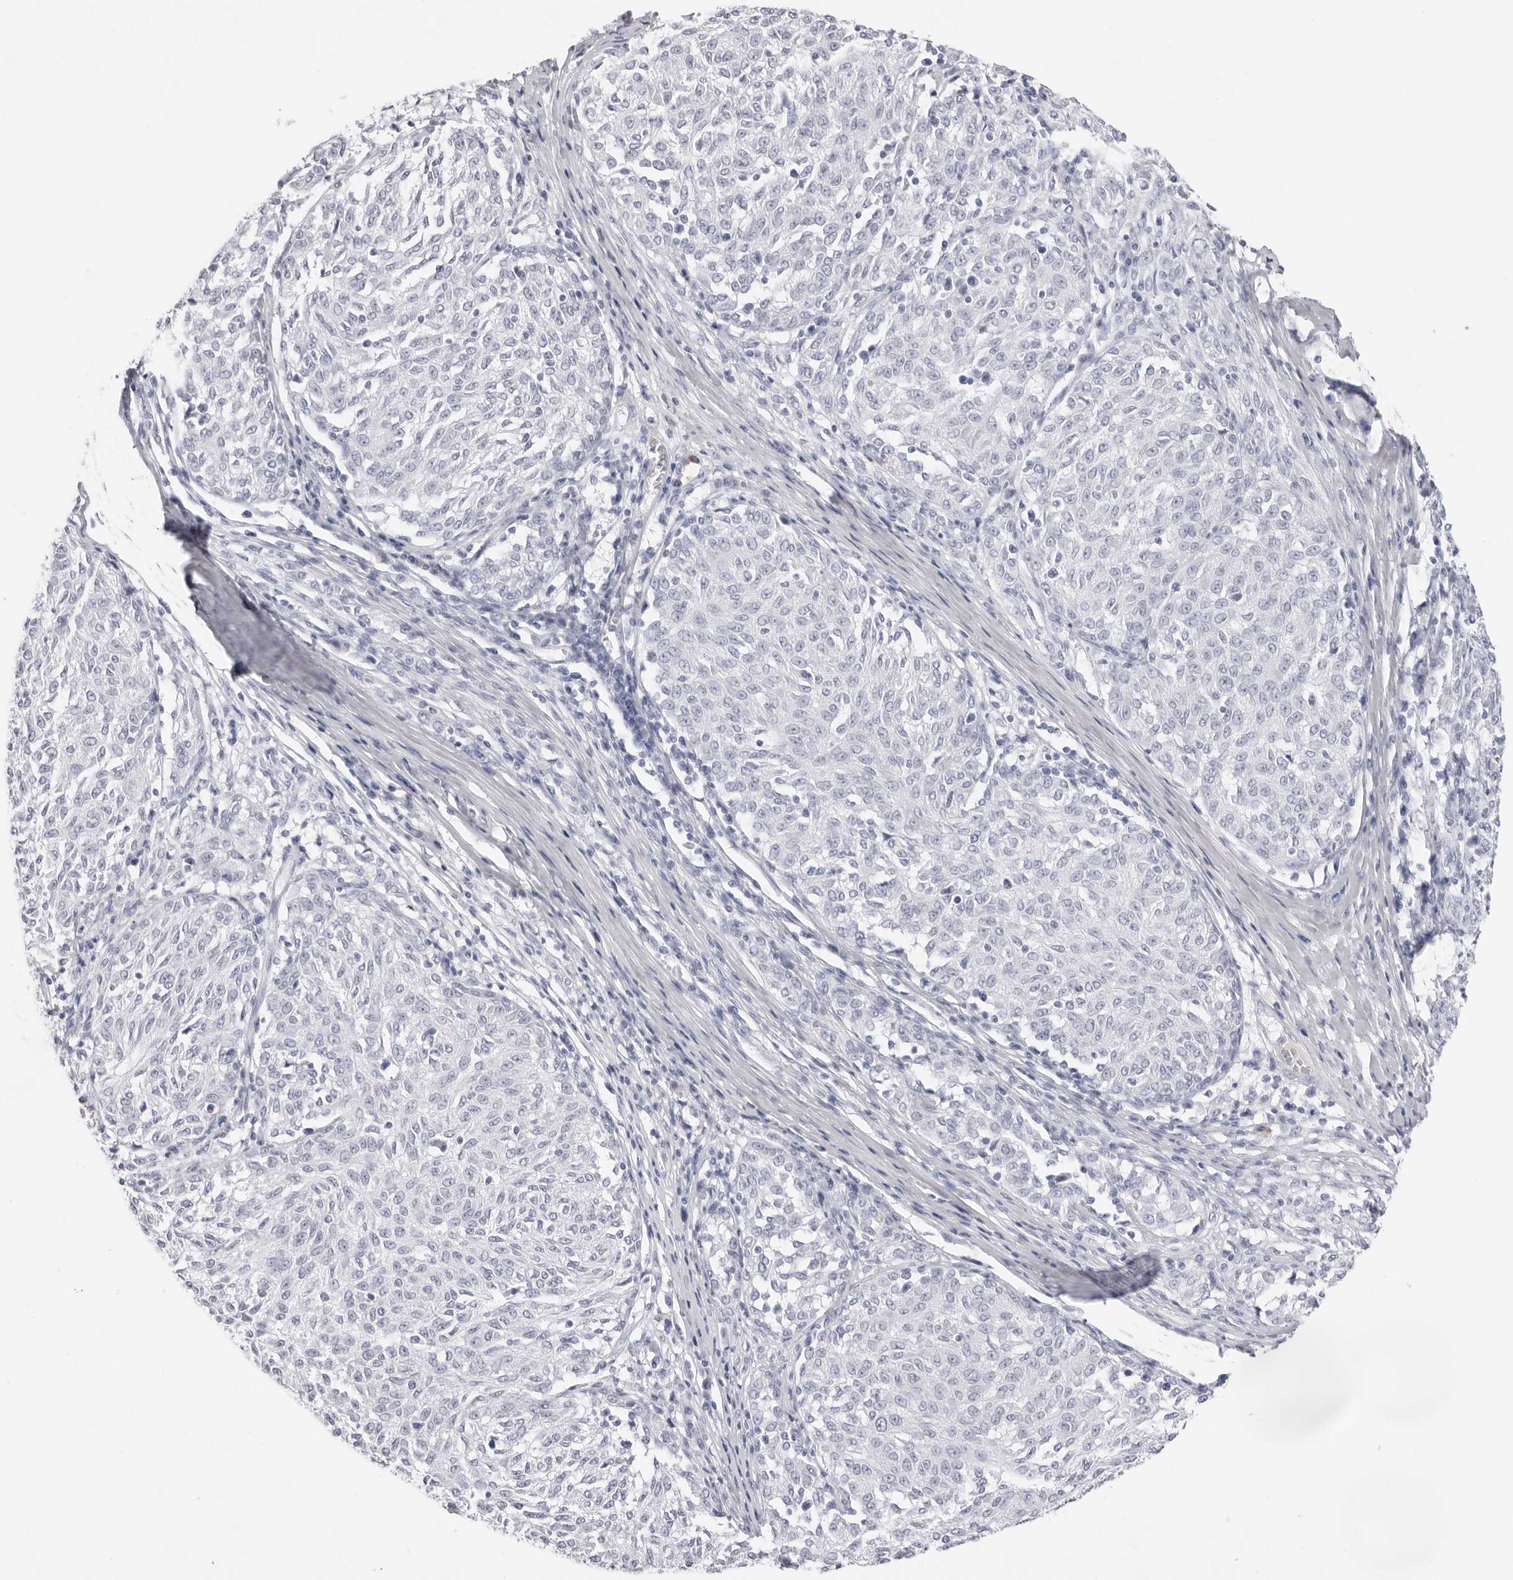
{"staining": {"intensity": "negative", "quantity": "none", "location": "none"}, "tissue": "melanoma", "cell_type": "Tumor cells", "image_type": "cancer", "snomed": [{"axis": "morphology", "description": "Malignant melanoma, NOS"}, {"axis": "topography", "description": "Skin"}], "caption": "This is a micrograph of immunohistochemistry staining of melanoma, which shows no expression in tumor cells. The staining is performed using DAB brown chromogen with nuclei counter-stained in using hematoxylin.", "gene": "CST5", "patient": {"sex": "female", "age": 72}}